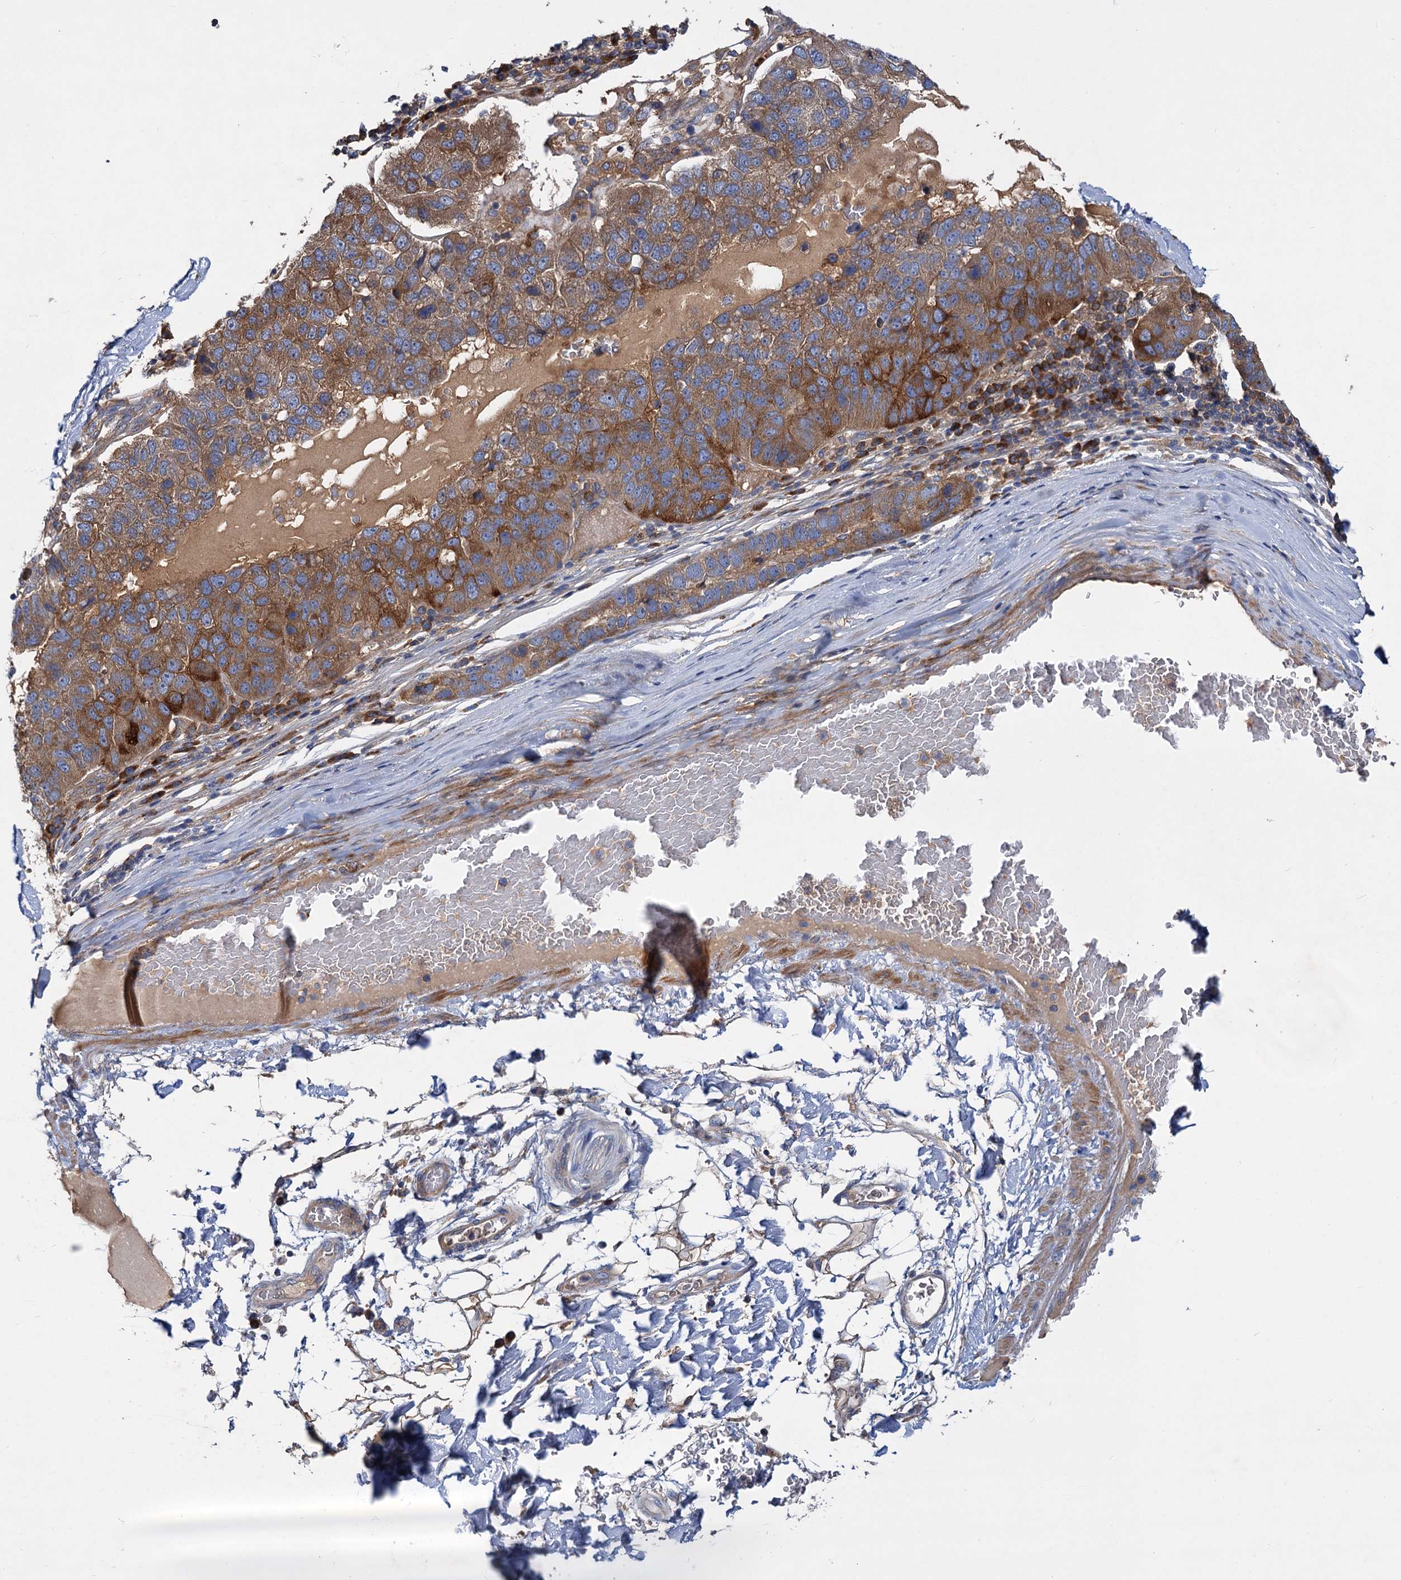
{"staining": {"intensity": "strong", "quantity": ">75%", "location": "cytoplasmic/membranous"}, "tissue": "pancreatic cancer", "cell_type": "Tumor cells", "image_type": "cancer", "snomed": [{"axis": "morphology", "description": "Adenocarcinoma, NOS"}, {"axis": "topography", "description": "Pancreas"}], "caption": "Human pancreatic cancer (adenocarcinoma) stained with a brown dye exhibits strong cytoplasmic/membranous positive positivity in approximately >75% of tumor cells.", "gene": "ALKBH7", "patient": {"sex": "female", "age": 61}}